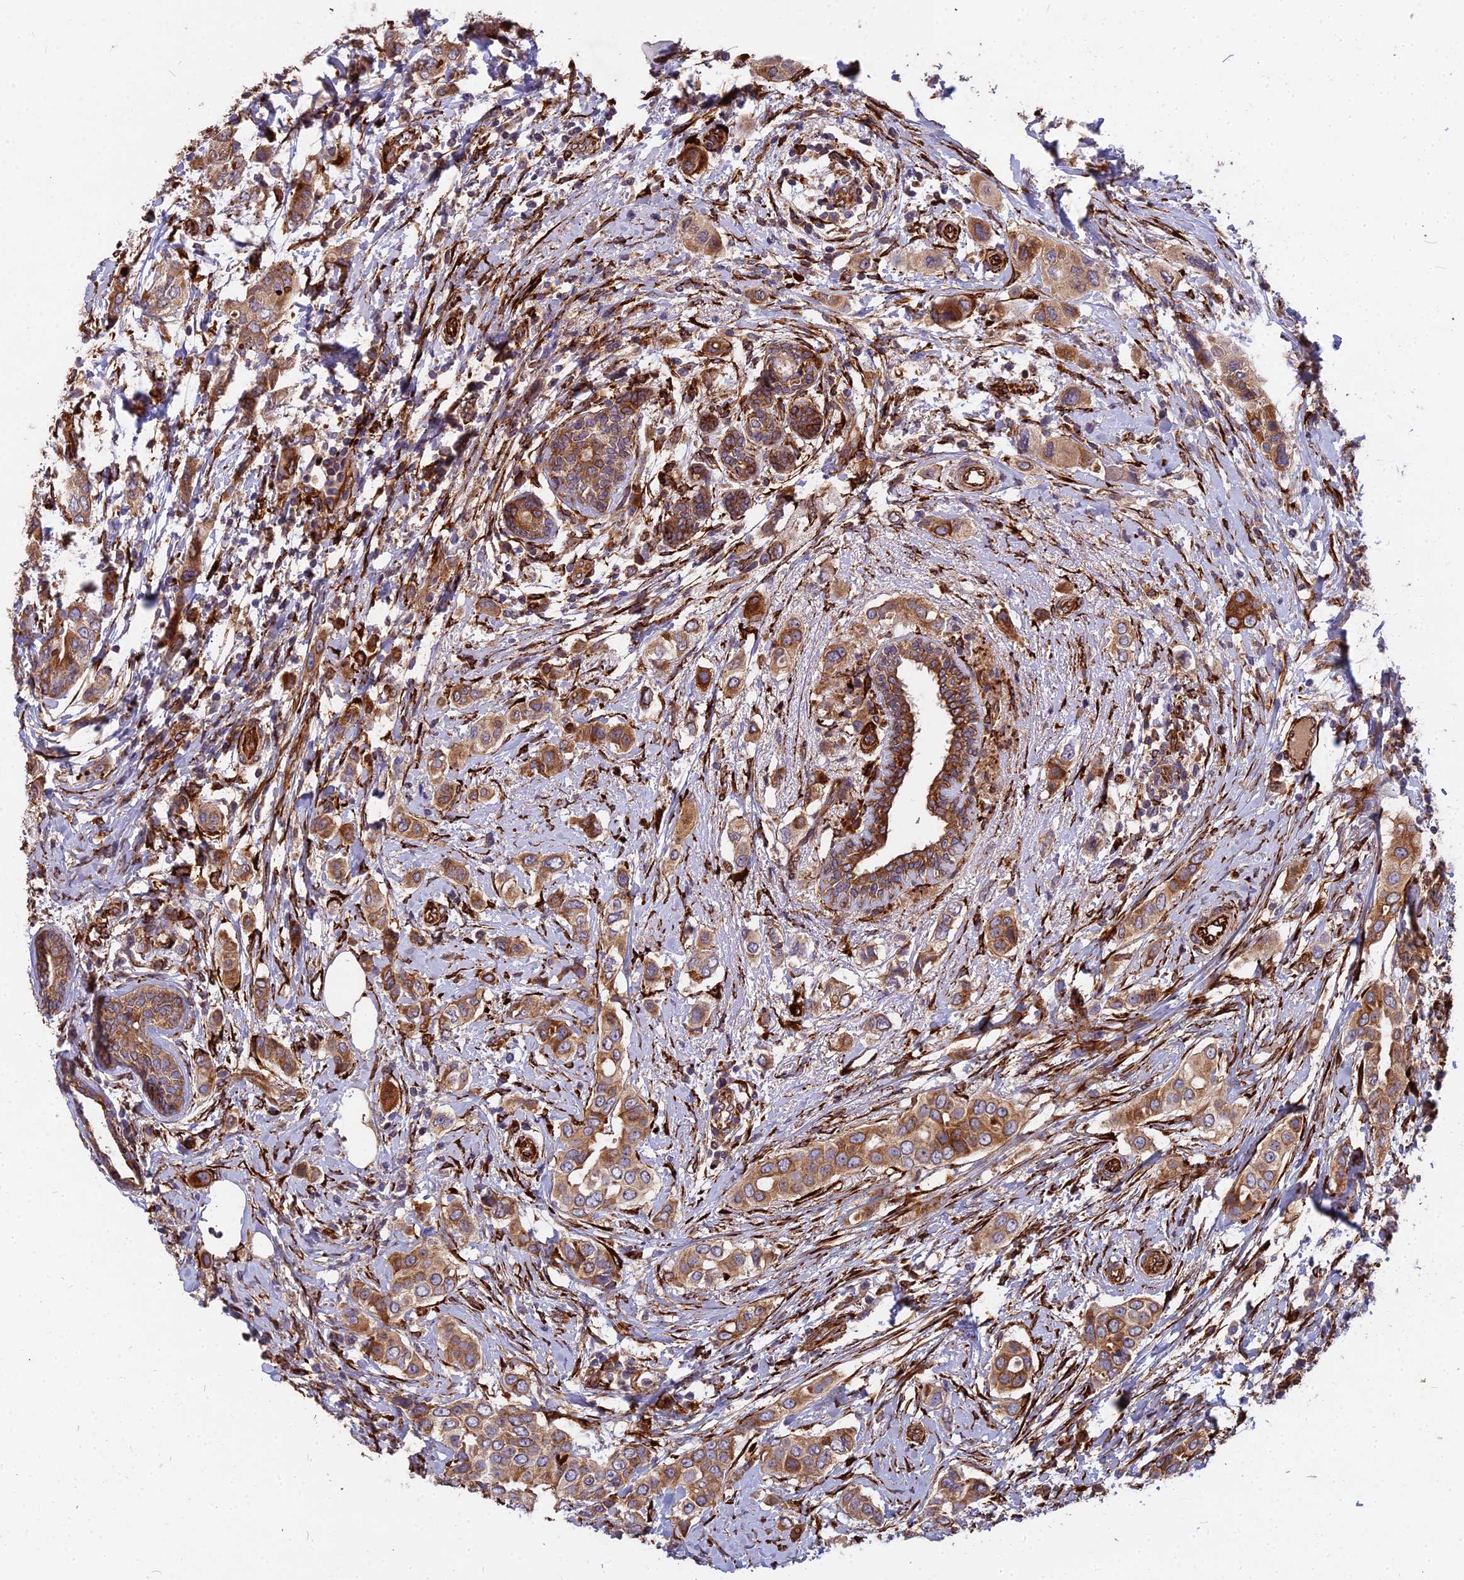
{"staining": {"intensity": "moderate", "quantity": ">75%", "location": "cytoplasmic/membranous"}, "tissue": "breast cancer", "cell_type": "Tumor cells", "image_type": "cancer", "snomed": [{"axis": "morphology", "description": "Lobular carcinoma"}, {"axis": "topography", "description": "Breast"}], "caption": "Immunohistochemical staining of breast cancer (lobular carcinoma) reveals medium levels of moderate cytoplasmic/membranous expression in about >75% of tumor cells. (IHC, brightfield microscopy, high magnification).", "gene": "NDUFAF7", "patient": {"sex": "female", "age": 51}}